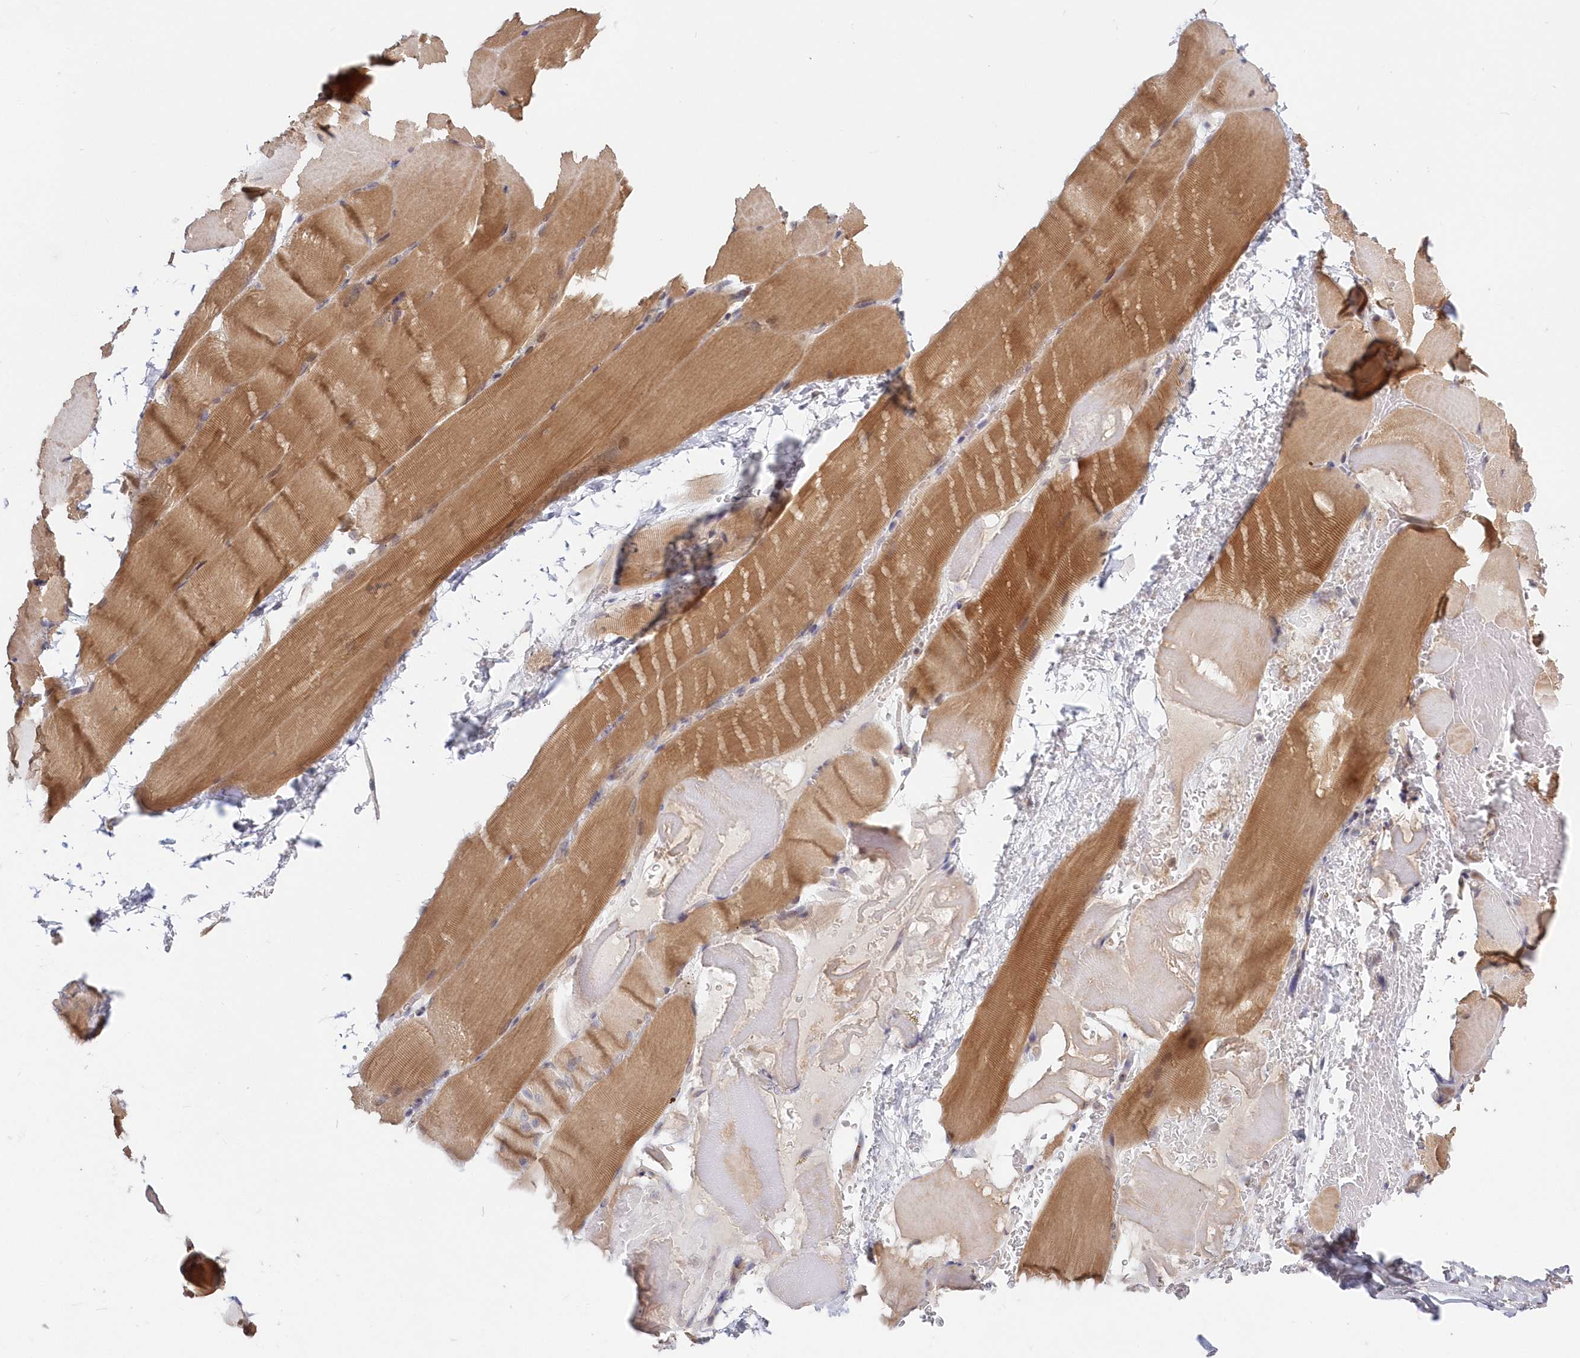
{"staining": {"intensity": "moderate", "quantity": ">75%", "location": "cytoplasmic/membranous"}, "tissue": "skeletal muscle", "cell_type": "Myocytes", "image_type": "normal", "snomed": [{"axis": "morphology", "description": "Normal tissue, NOS"}, {"axis": "topography", "description": "Skeletal muscle"}, {"axis": "topography", "description": "Parathyroid gland"}], "caption": "A photomicrograph of human skeletal muscle stained for a protein displays moderate cytoplasmic/membranous brown staining in myocytes. (brown staining indicates protein expression, while blue staining denotes nuclei).", "gene": "KATNA1", "patient": {"sex": "female", "age": 37}}